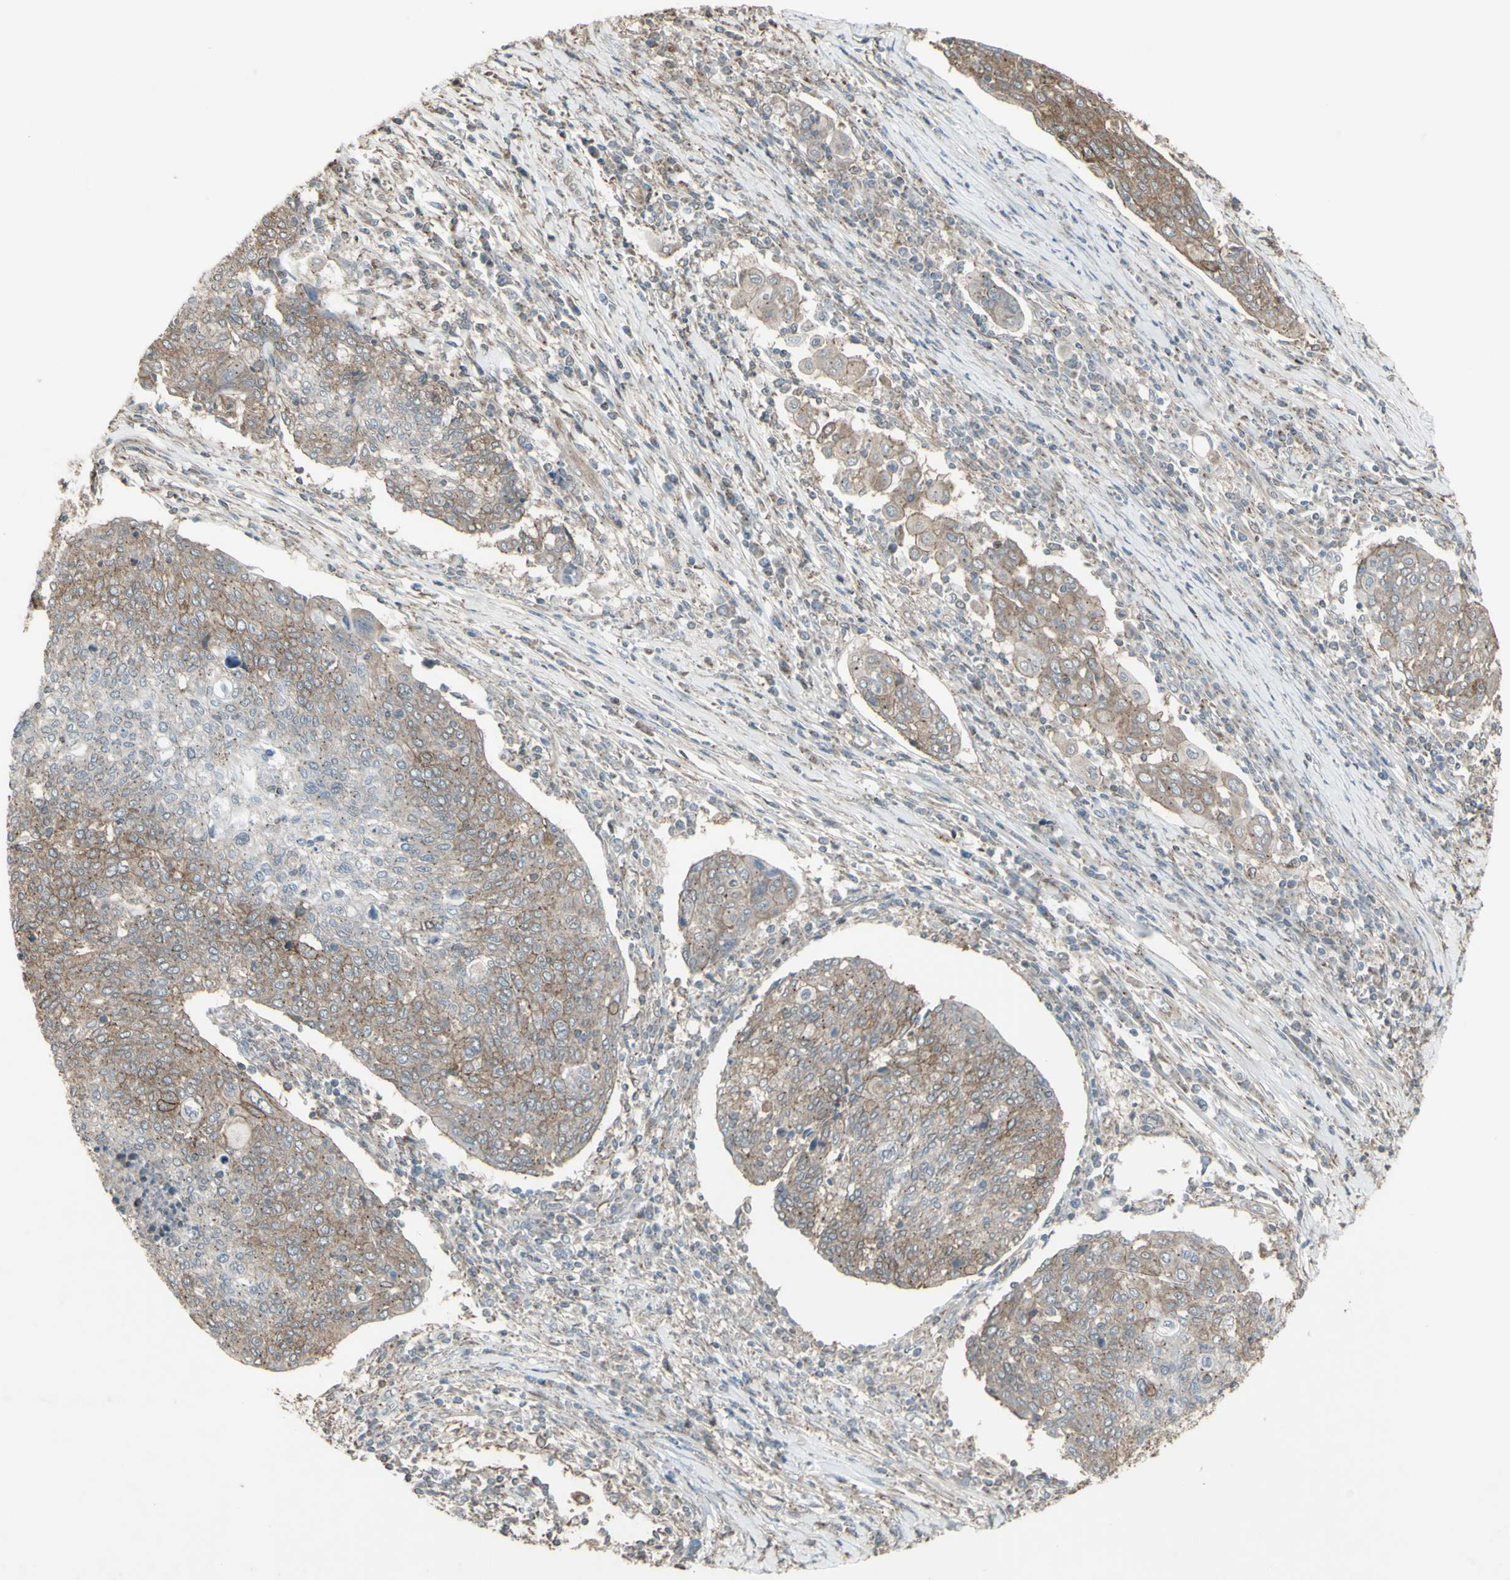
{"staining": {"intensity": "weak", "quantity": ">75%", "location": "cytoplasmic/membranous"}, "tissue": "cervical cancer", "cell_type": "Tumor cells", "image_type": "cancer", "snomed": [{"axis": "morphology", "description": "Squamous cell carcinoma, NOS"}, {"axis": "topography", "description": "Cervix"}], "caption": "Cervical cancer (squamous cell carcinoma) was stained to show a protein in brown. There is low levels of weak cytoplasmic/membranous staining in about >75% of tumor cells.", "gene": "FXYD3", "patient": {"sex": "female", "age": 40}}